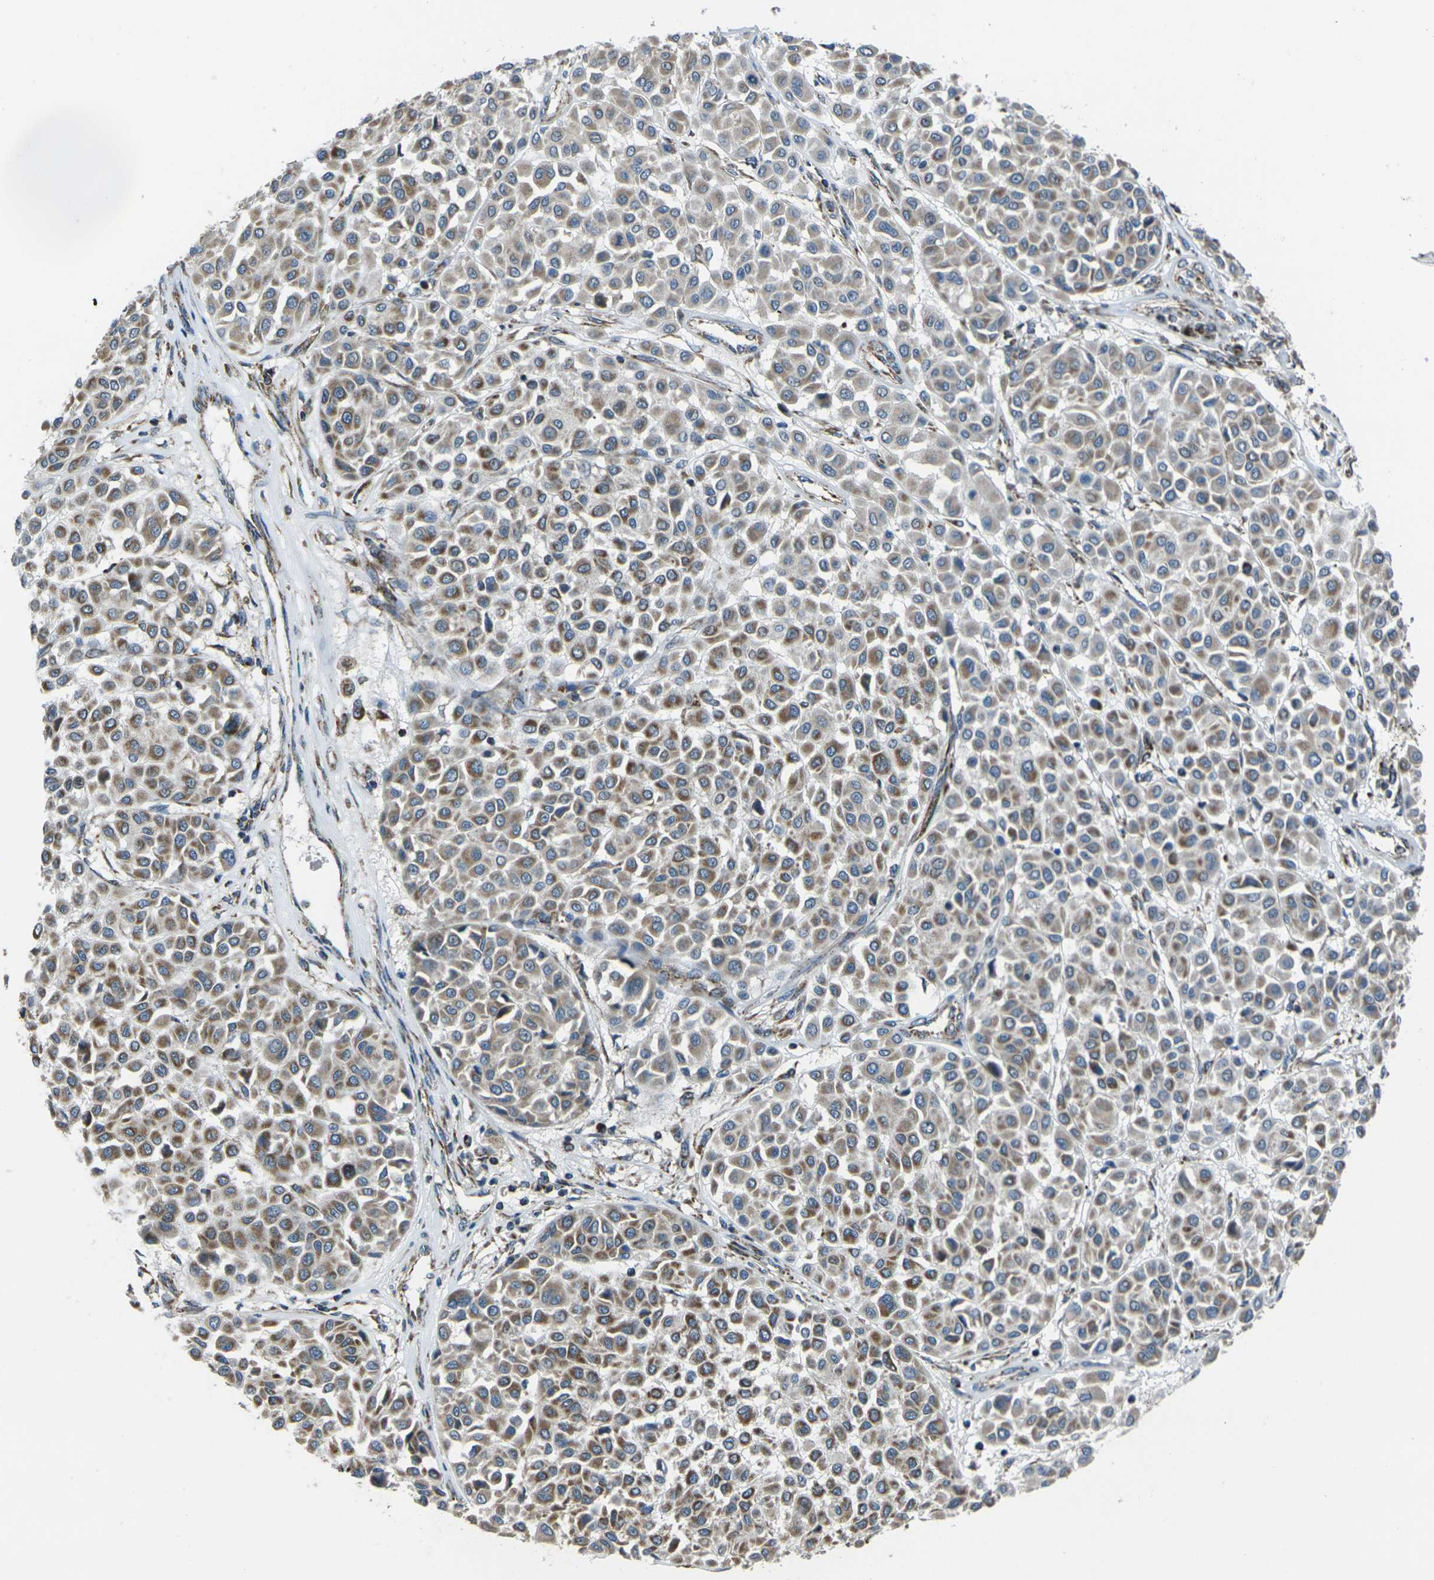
{"staining": {"intensity": "weak", "quantity": ">75%", "location": "cytoplasmic/membranous"}, "tissue": "melanoma", "cell_type": "Tumor cells", "image_type": "cancer", "snomed": [{"axis": "morphology", "description": "Malignant melanoma, Metastatic site"}, {"axis": "topography", "description": "Soft tissue"}], "caption": "Immunohistochemistry (IHC) (DAB) staining of malignant melanoma (metastatic site) demonstrates weak cytoplasmic/membranous protein expression in about >75% of tumor cells.", "gene": "TMEM120B", "patient": {"sex": "male", "age": 41}}